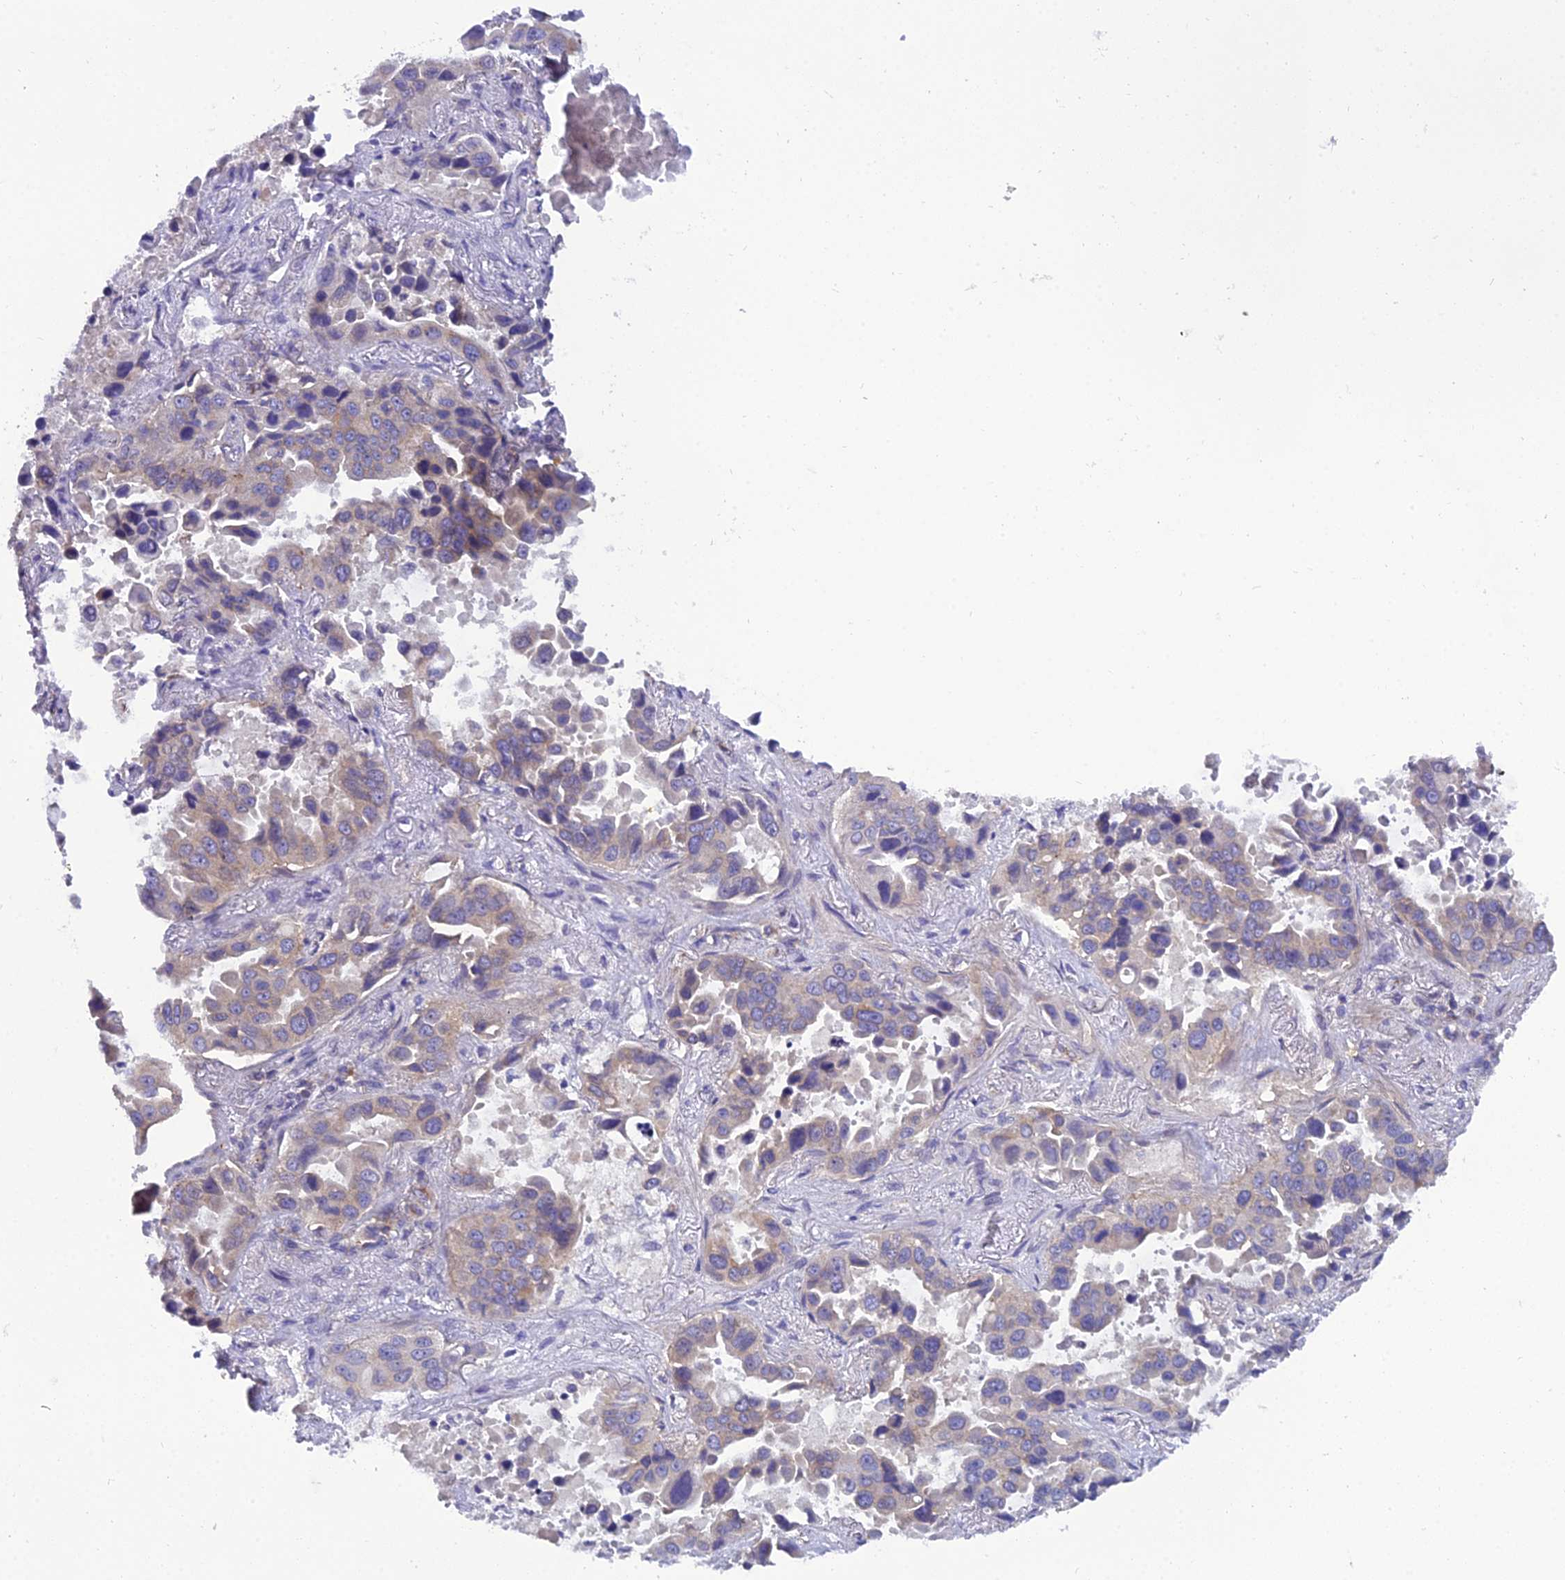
{"staining": {"intensity": "weak", "quantity": "<25%", "location": "cytoplasmic/membranous"}, "tissue": "lung cancer", "cell_type": "Tumor cells", "image_type": "cancer", "snomed": [{"axis": "morphology", "description": "Adenocarcinoma, NOS"}, {"axis": "topography", "description": "Lung"}], "caption": "The photomicrograph displays no significant staining in tumor cells of adenocarcinoma (lung). Brightfield microscopy of immunohistochemistry stained with DAB (3,3'-diaminobenzidine) (brown) and hematoxylin (blue), captured at high magnification.", "gene": "GOLPH3", "patient": {"sex": "male", "age": 64}}